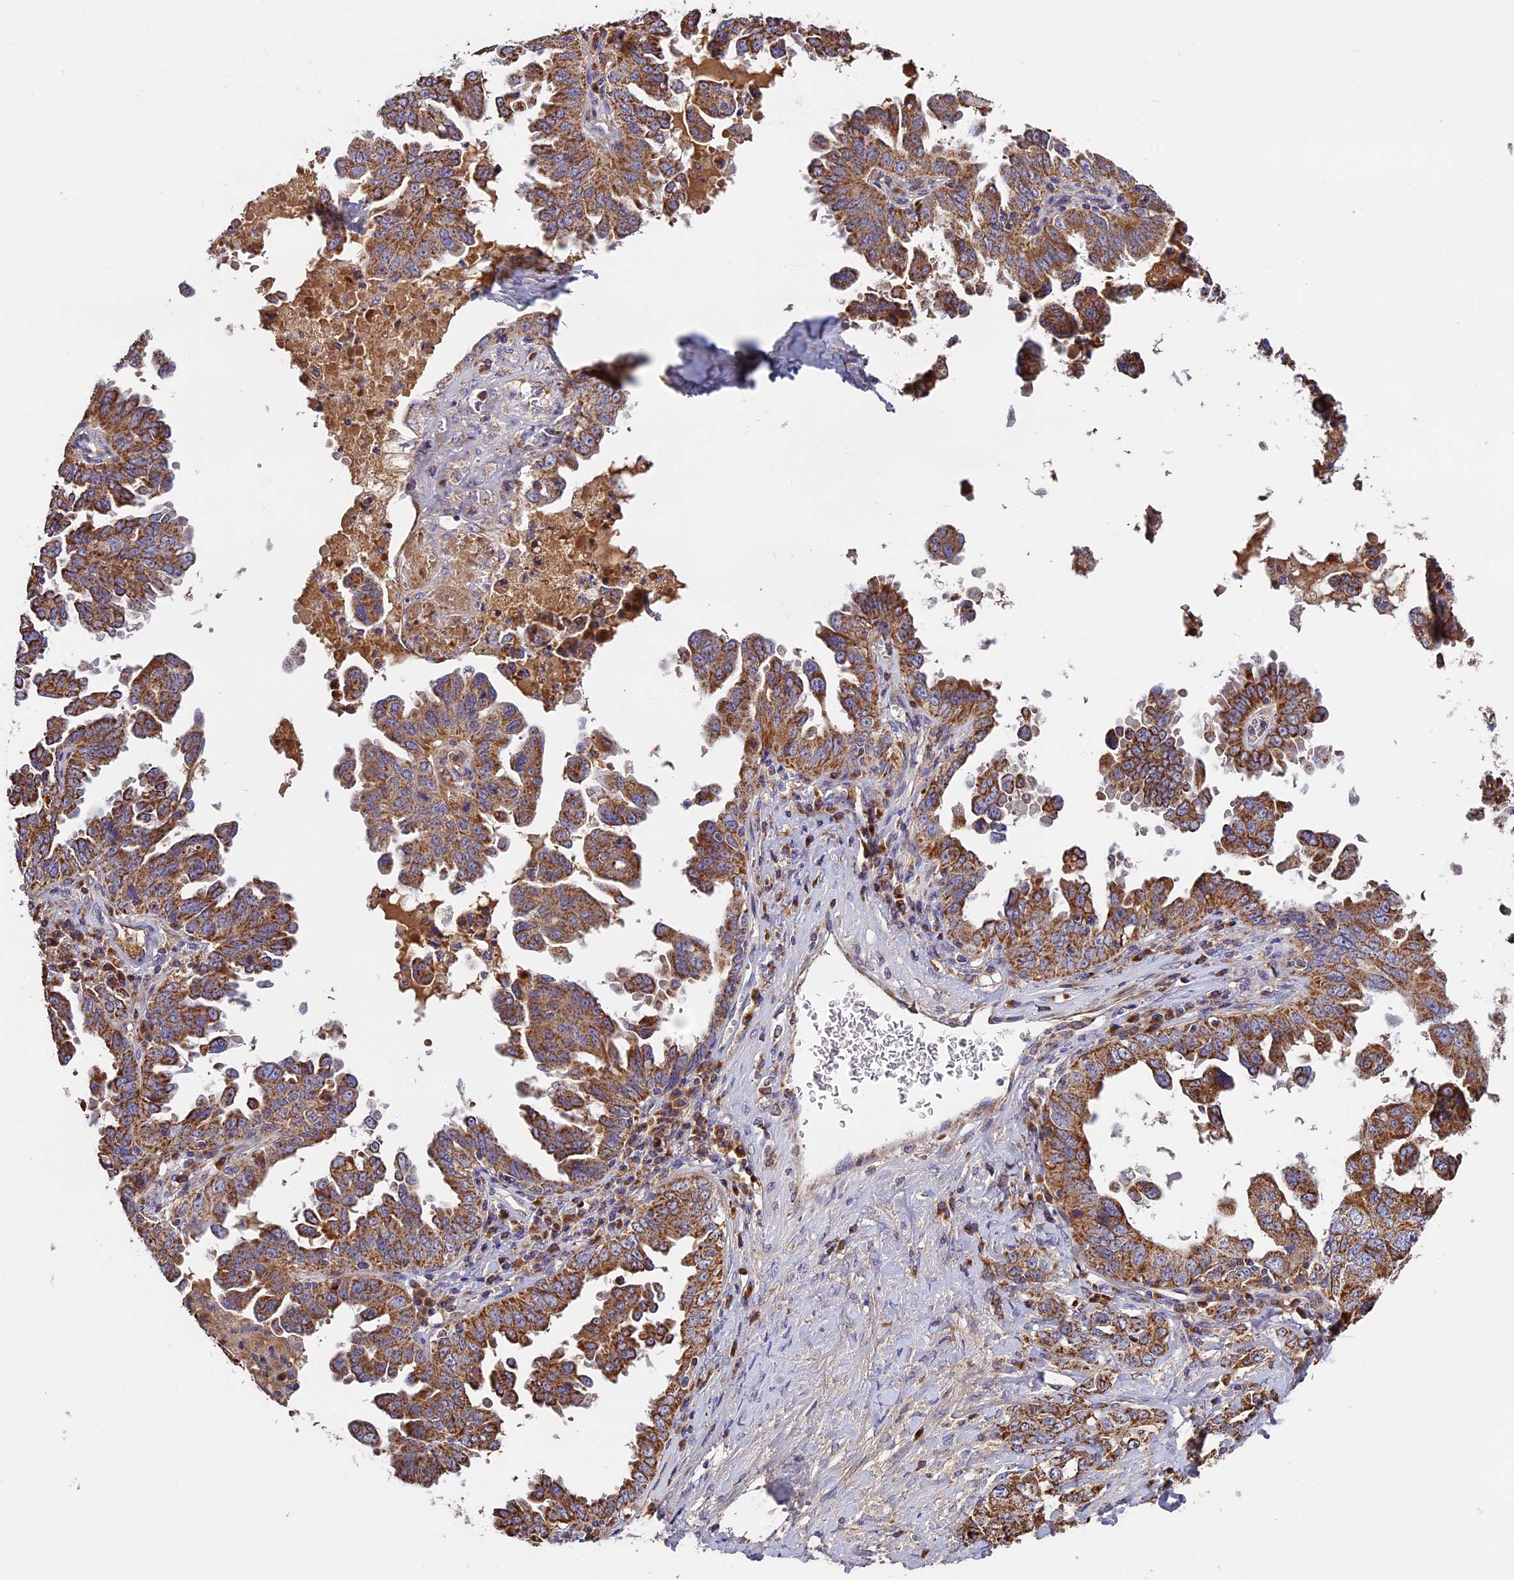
{"staining": {"intensity": "moderate", "quantity": ">75%", "location": "cytoplasmic/membranous"}, "tissue": "ovarian cancer", "cell_type": "Tumor cells", "image_type": "cancer", "snomed": [{"axis": "morphology", "description": "Carcinoma, endometroid"}, {"axis": "topography", "description": "Ovary"}], "caption": "There is medium levels of moderate cytoplasmic/membranous expression in tumor cells of endometroid carcinoma (ovarian), as demonstrated by immunohistochemical staining (brown color).", "gene": "OCEL1", "patient": {"sex": "female", "age": 62}}